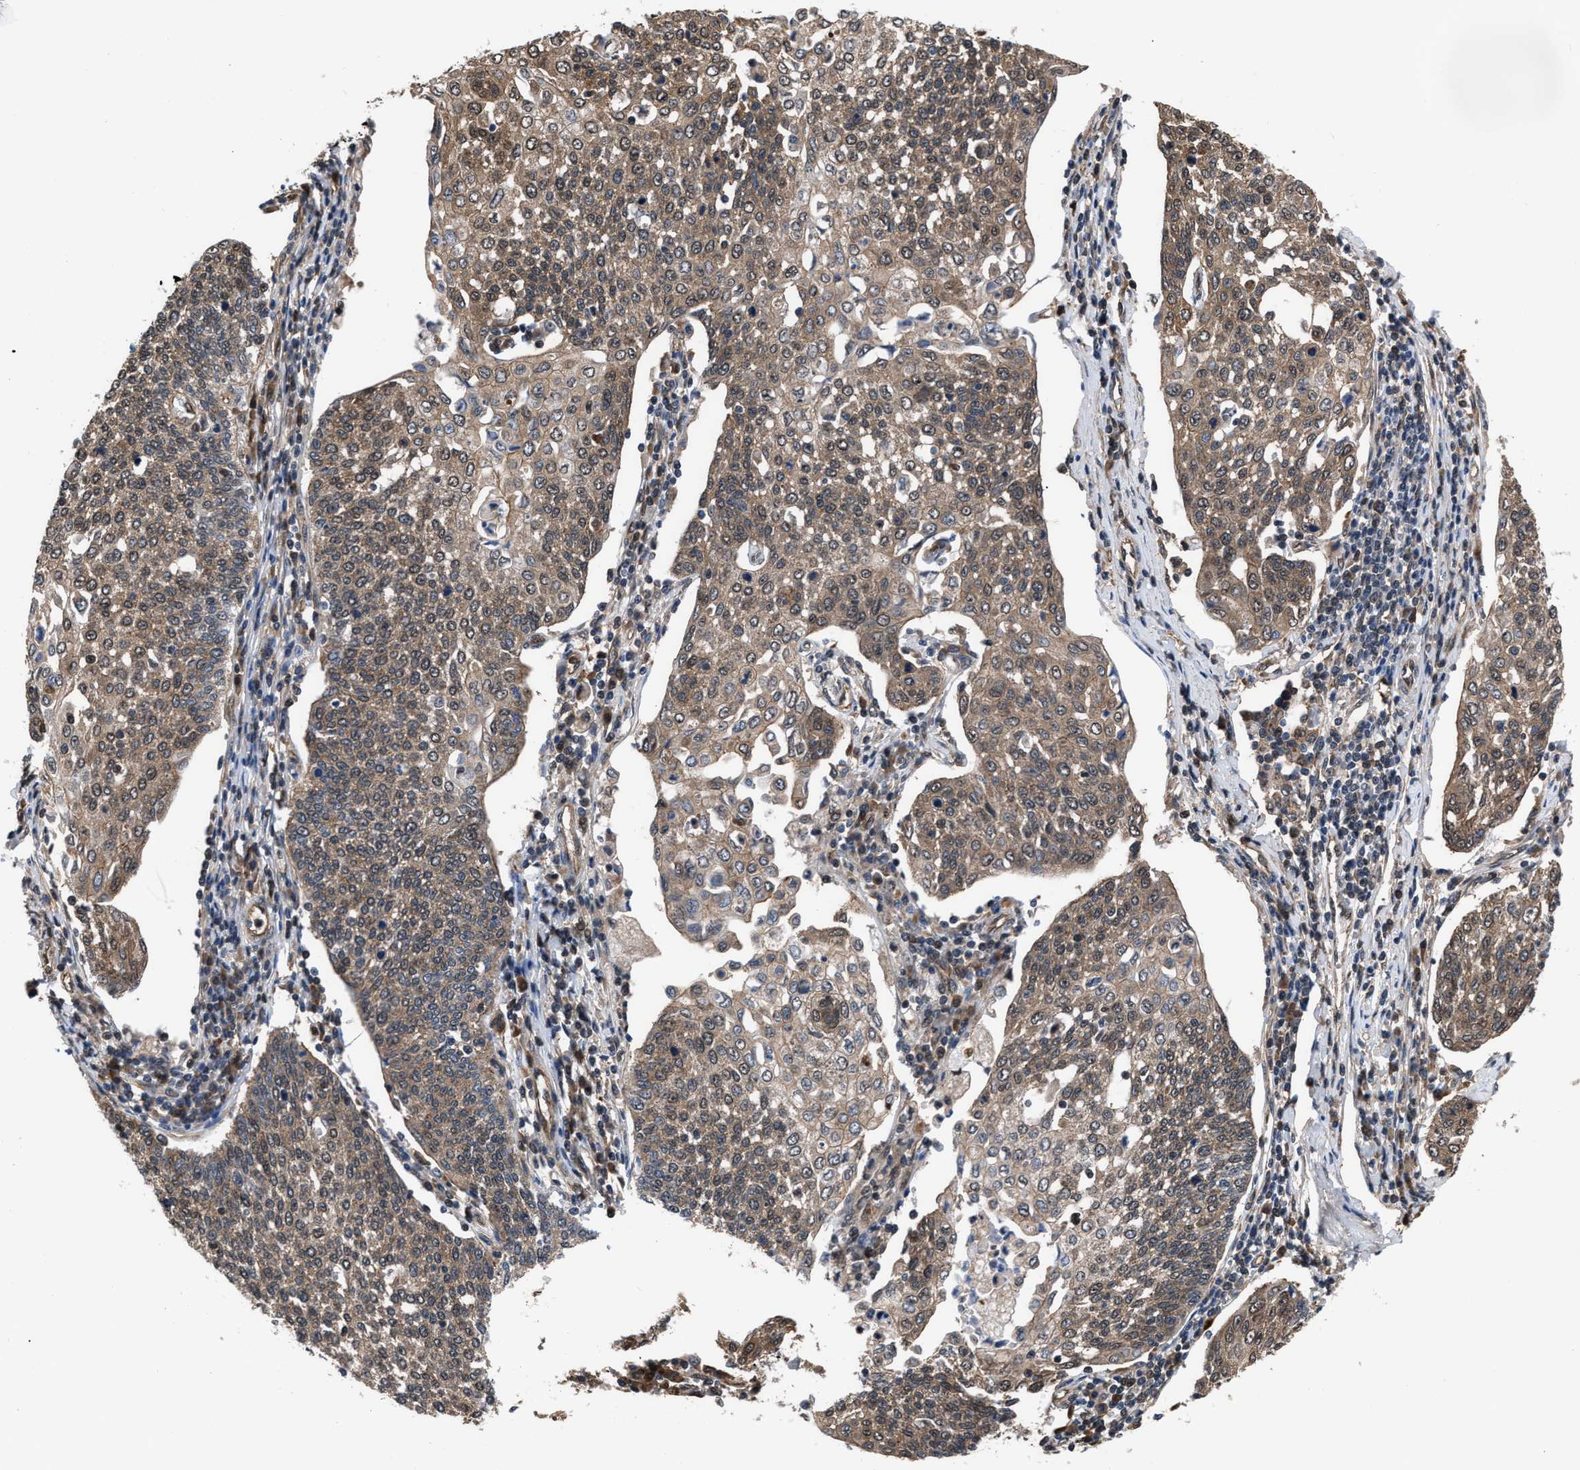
{"staining": {"intensity": "weak", "quantity": ">75%", "location": "cytoplasmic/membranous"}, "tissue": "cervical cancer", "cell_type": "Tumor cells", "image_type": "cancer", "snomed": [{"axis": "morphology", "description": "Squamous cell carcinoma, NOS"}, {"axis": "topography", "description": "Cervix"}], "caption": "Cervical cancer stained for a protein (brown) demonstrates weak cytoplasmic/membranous positive staining in about >75% of tumor cells.", "gene": "SCAI", "patient": {"sex": "female", "age": 34}}